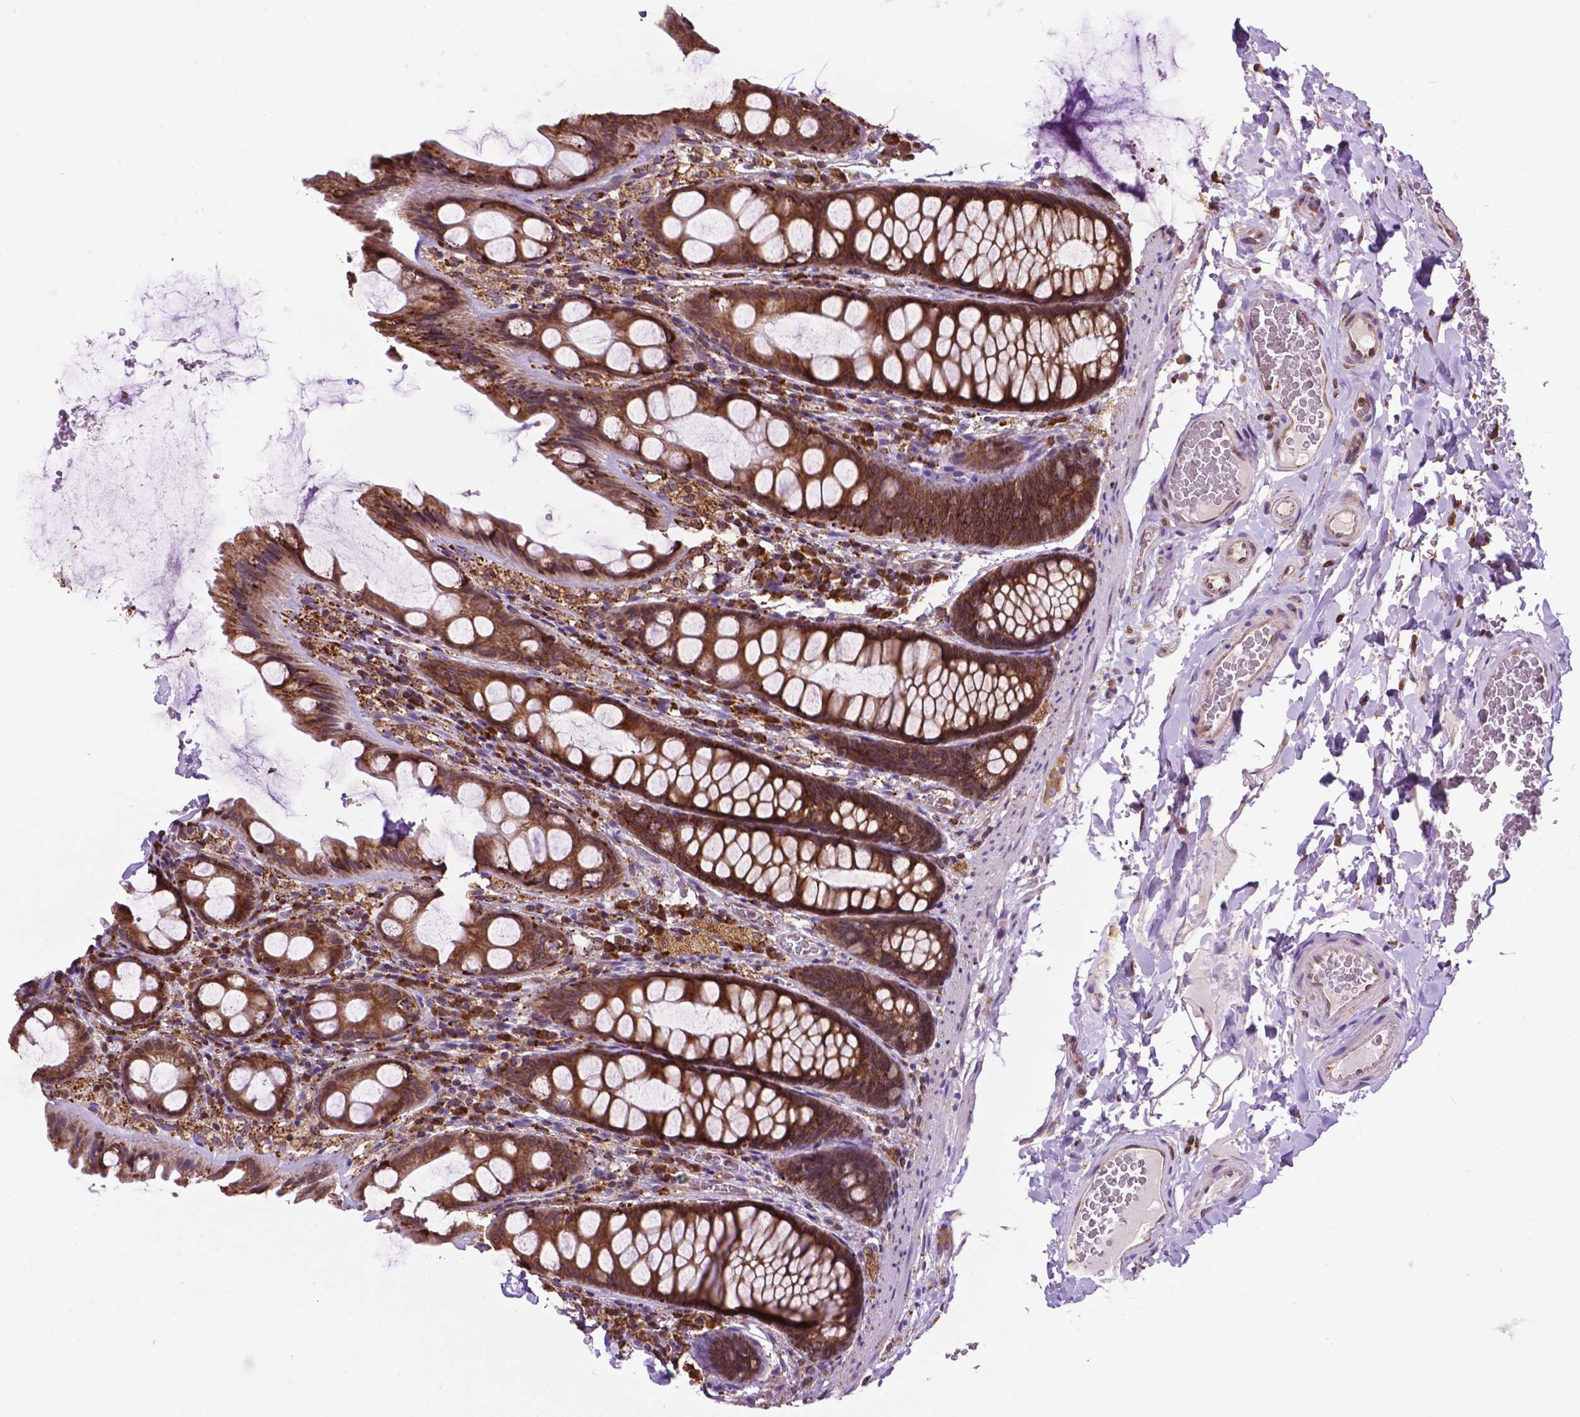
{"staining": {"intensity": "moderate", "quantity": "25%-75%", "location": "cytoplasmic/membranous"}, "tissue": "colon", "cell_type": "Endothelial cells", "image_type": "normal", "snomed": [{"axis": "morphology", "description": "Normal tissue, NOS"}, {"axis": "topography", "description": "Colon"}], "caption": "An image of colon stained for a protein demonstrates moderate cytoplasmic/membranous brown staining in endothelial cells. (DAB IHC with brightfield microscopy, high magnification).", "gene": "GANAB", "patient": {"sex": "male", "age": 47}}